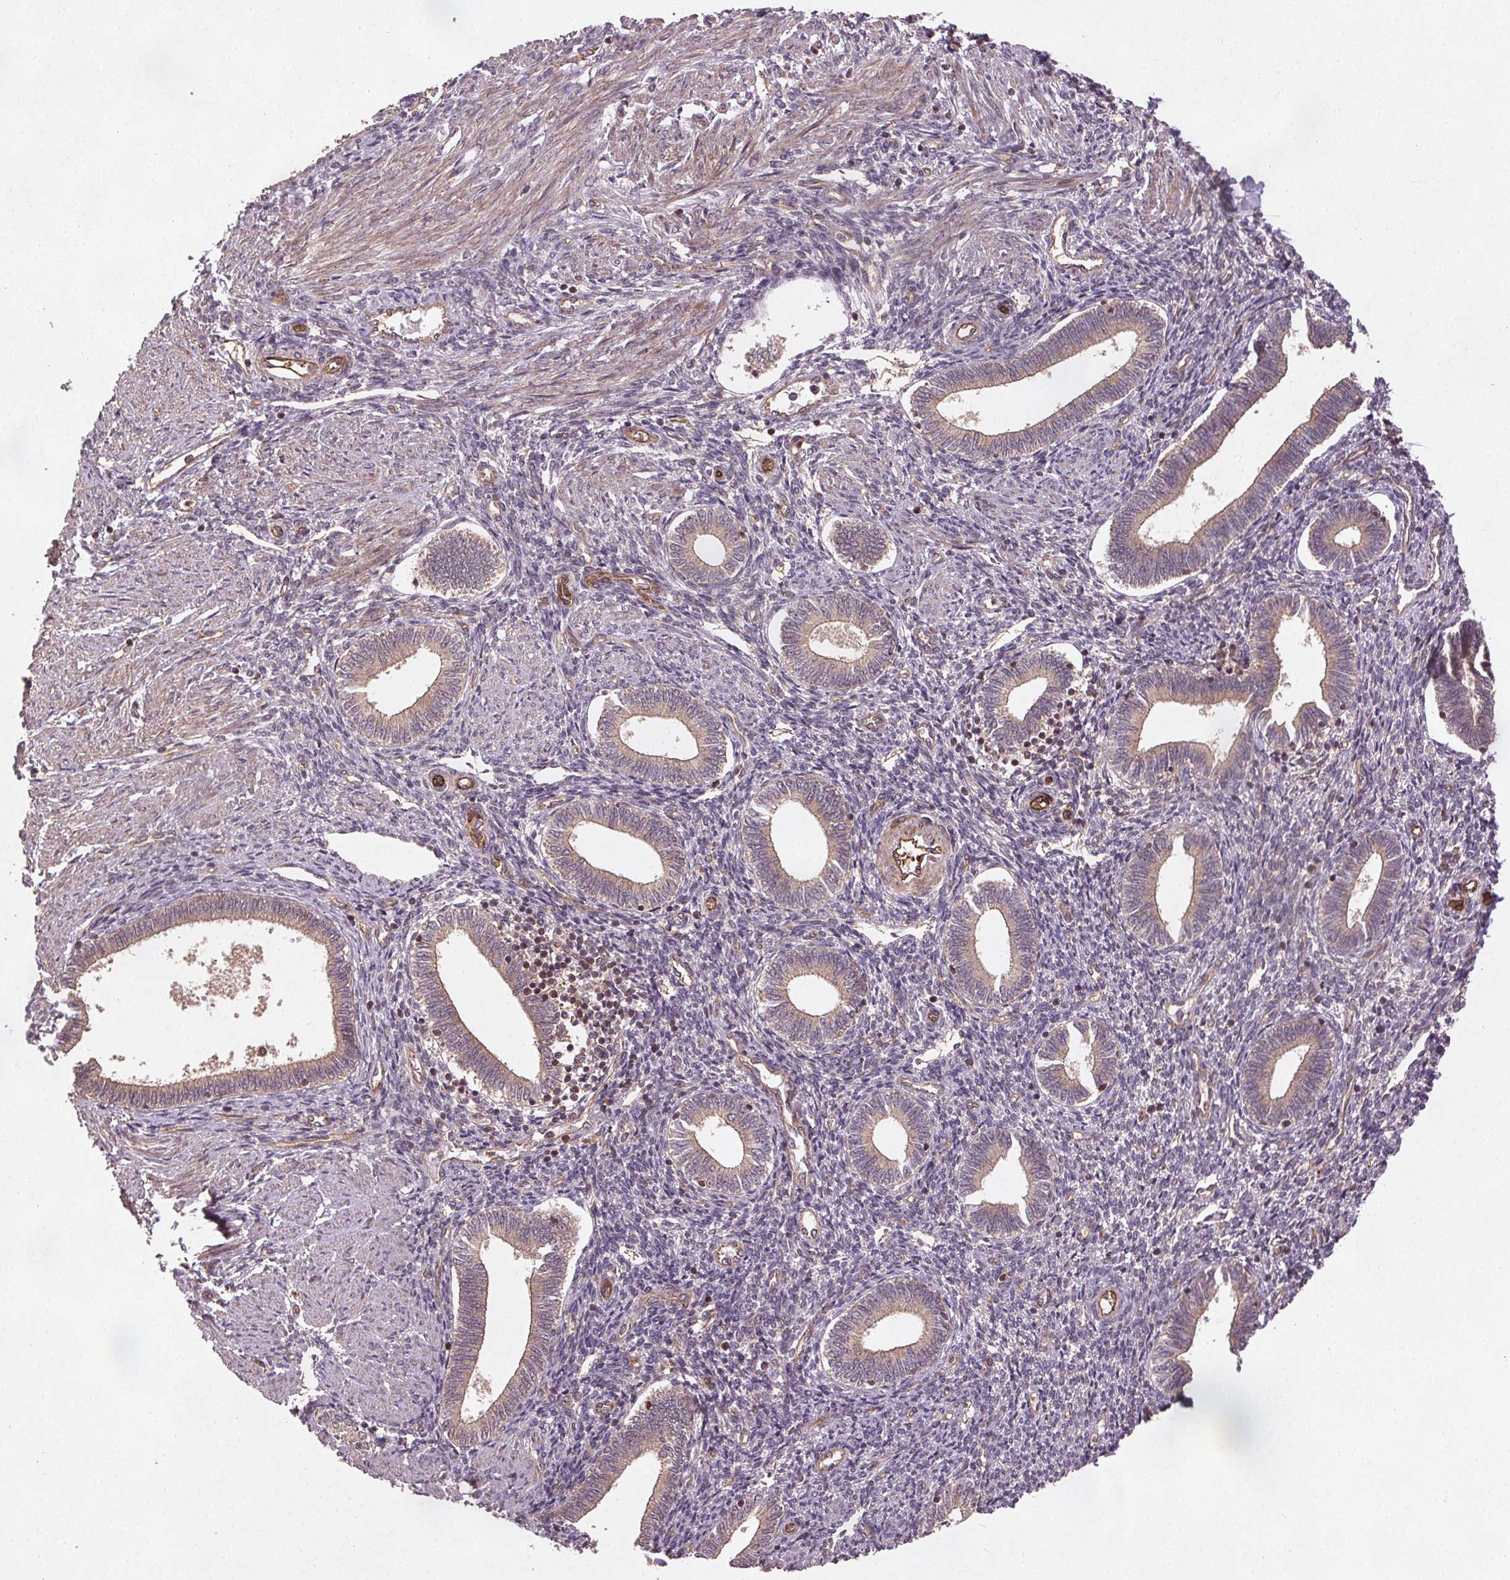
{"staining": {"intensity": "negative", "quantity": "none", "location": "none"}, "tissue": "endometrium", "cell_type": "Cells in endometrial stroma", "image_type": "normal", "snomed": [{"axis": "morphology", "description": "Normal tissue, NOS"}, {"axis": "topography", "description": "Endometrium"}], "caption": "Immunohistochemical staining of benign human endometrium shows no significant expression in cells in endometrial stroma.", "gene": "SEC14L2", "patient": {"sex": "female", "age": 42}}